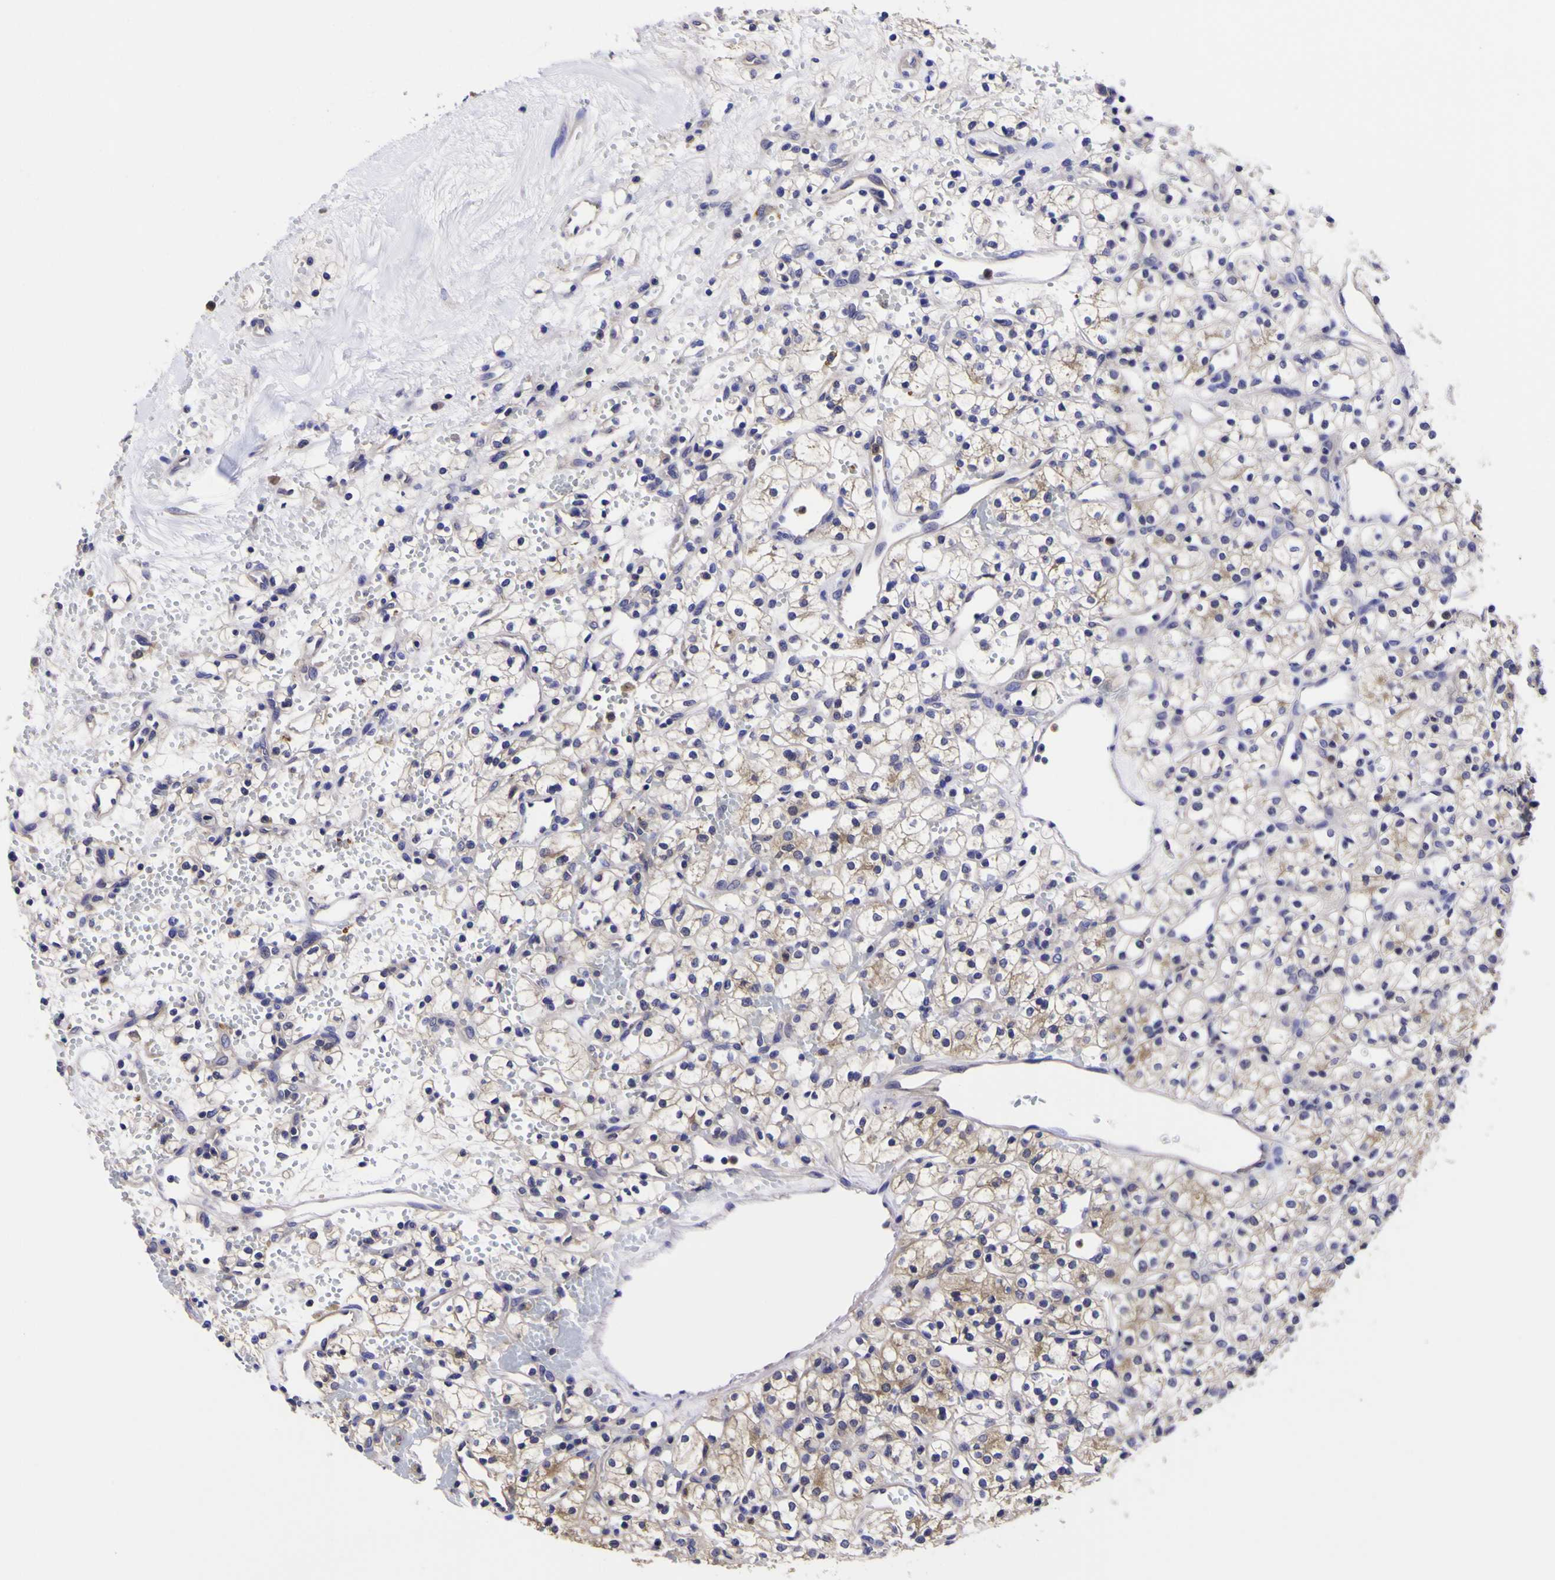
{"staining": {"intensity": "negative", "quantity": "none", "location": "none"}, "tissue": "renal cancer", "cell_type": "Tumor cells", "image_type": "cancer", "snomed": [{"axis": "morphology", "description": "Adenocarcinoma, NOS"}, {"axis": "topography", "description": "Kidney"}], "caption": "Immunohistochemistry (IHC) micrograph of renal adenocarcinoma stained for a protein (brown), which reveals no staining in tumor cells.", "gene": "MAPK14", "patient": {"sex": "female", "age": 60}}